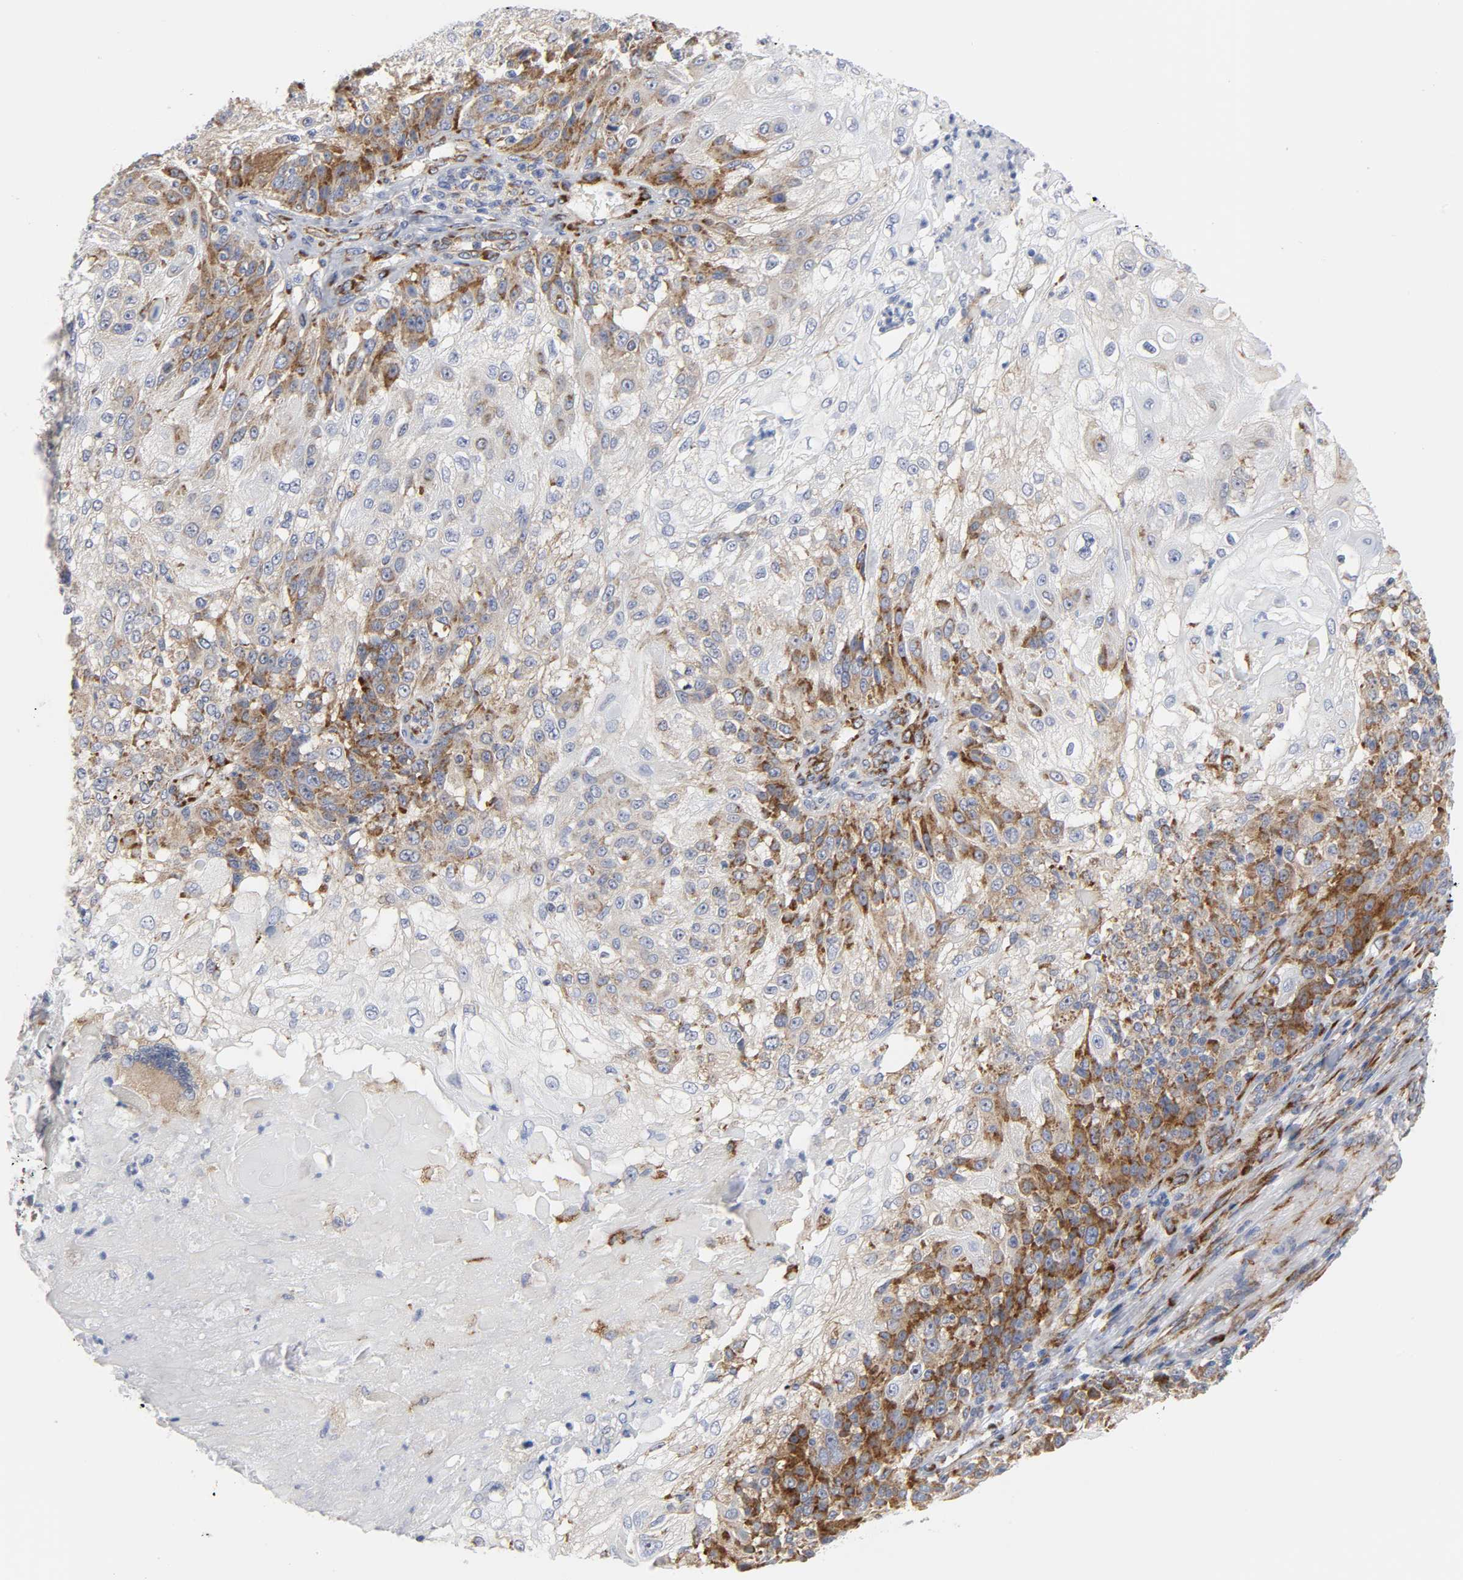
{"staining": {"intensity": "strong", "quantity": ">75%", "location": "cytoplasmic/membranous"}, "tissue": "skin cancer", "cell_type": "Tumor cells", "image_type": "cancer", "snomed": [{"axis": "morphology", "description": "Normal tissue, NOS"}, {"axis": "morphology", "description": "Squamous cell carcinoma, NOS"}, {"axis": "topography", "description": "Skin"}], "caption": "A high-resolution micrograph shows IHC staining of squamous cell carcinoma (skin), which displays strong cytoplasmic/membranous expression in approximately >75% of tumor cells.", "gene": "REL", "patient": {"sex": "female", "age": 83}}